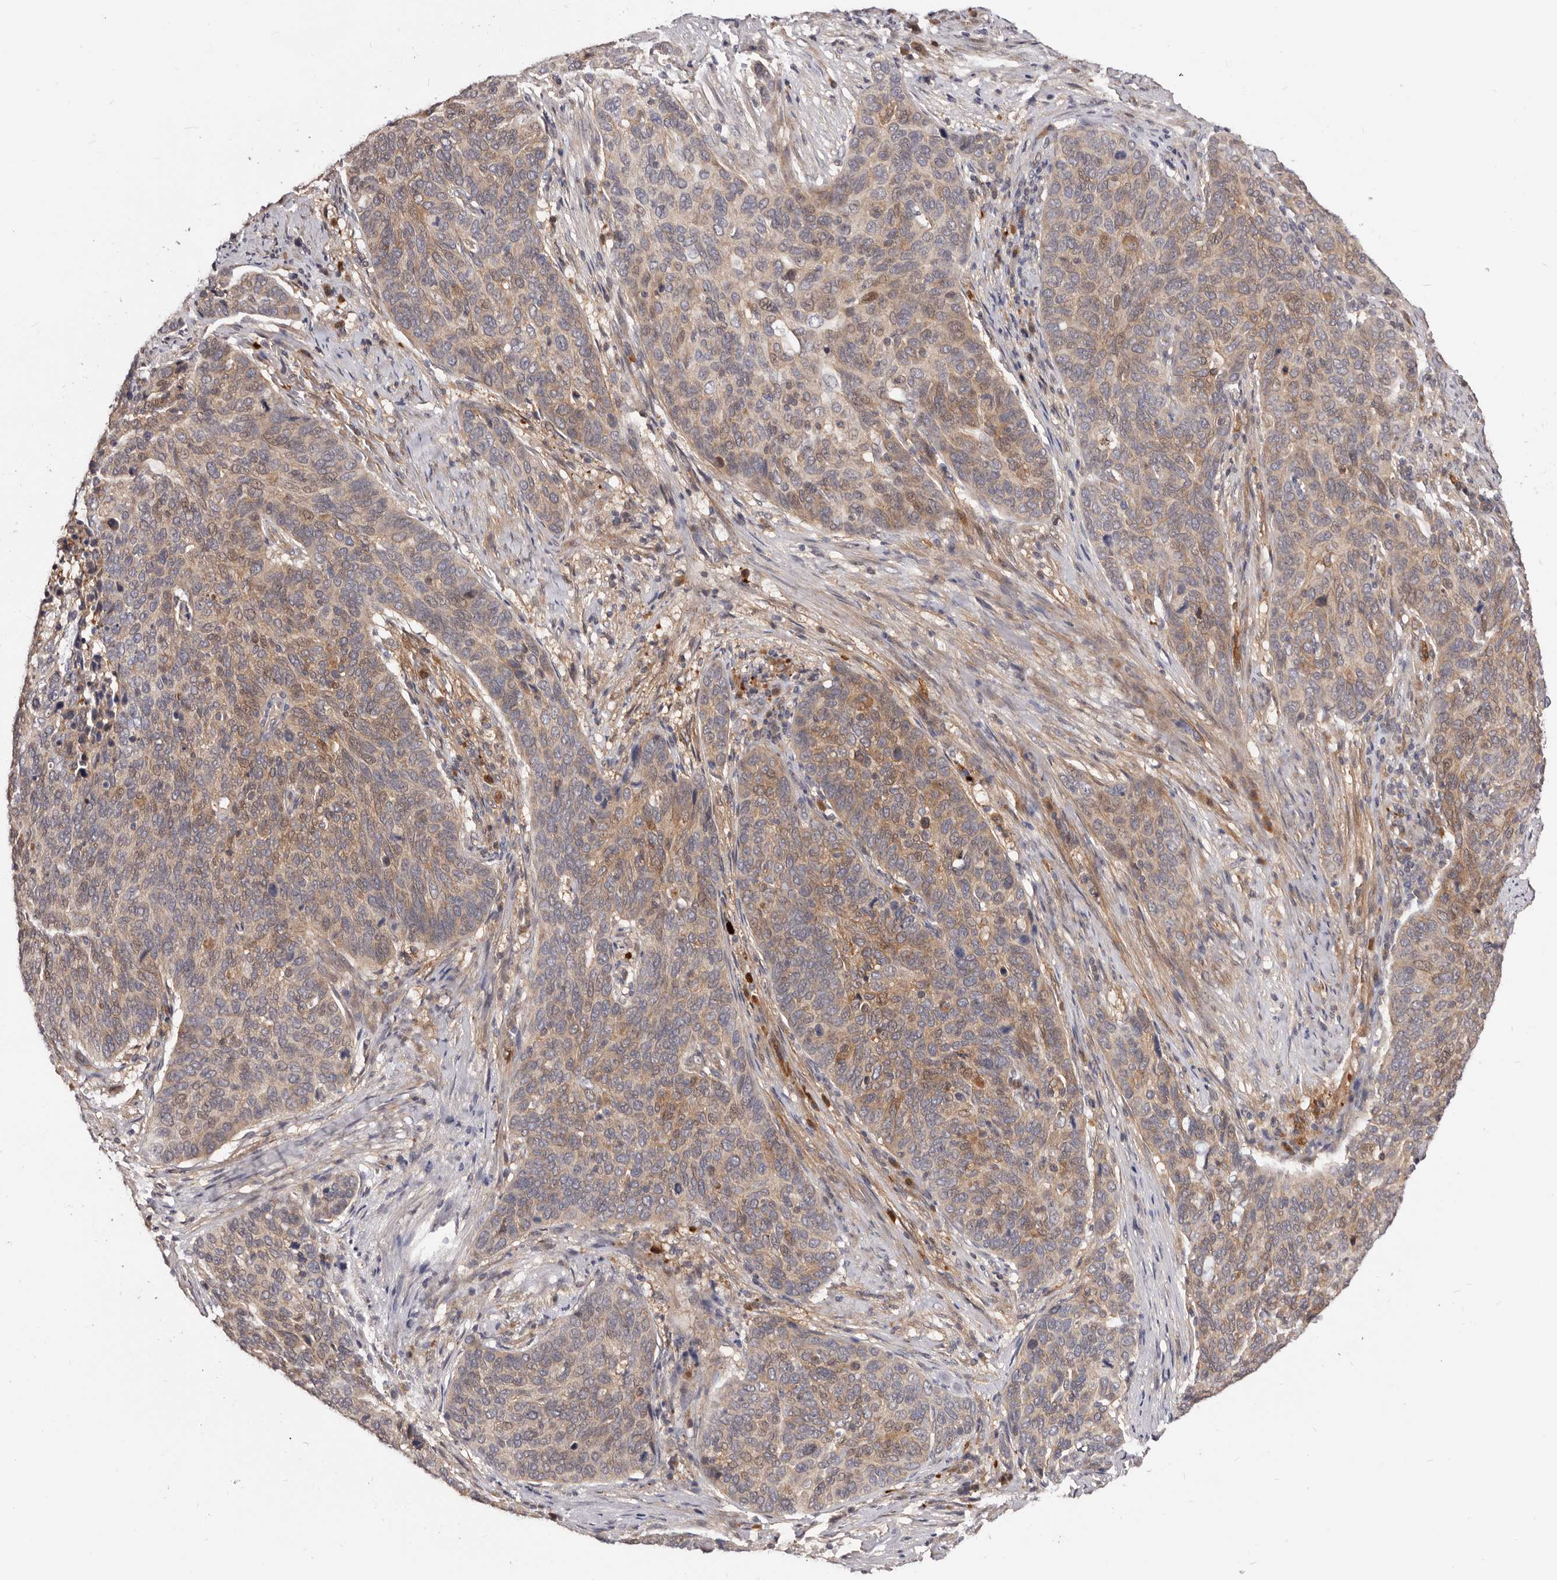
{"staining": {"intensity": "weak", "quantity": "25%-75%", "location": "cytoplasmic/membranous"}, "tissue": "cervical cancer", "cell_type": "Tumor cells", "image_type": "cancer", "snomed": [{"axis": "morphology", "description": "Squamous cell carcinoma, NOS"}, {"axis": "topography", "description": "Cervix"}], "caption": "A low amount of weak cytoplasmic/membranous expression is seen in about 25%-75% of tumor cells in cervical squamous cell carcinoma tissue.", "gene": "GPATCH4", "patient": {"sex": "female", "age": 60}}